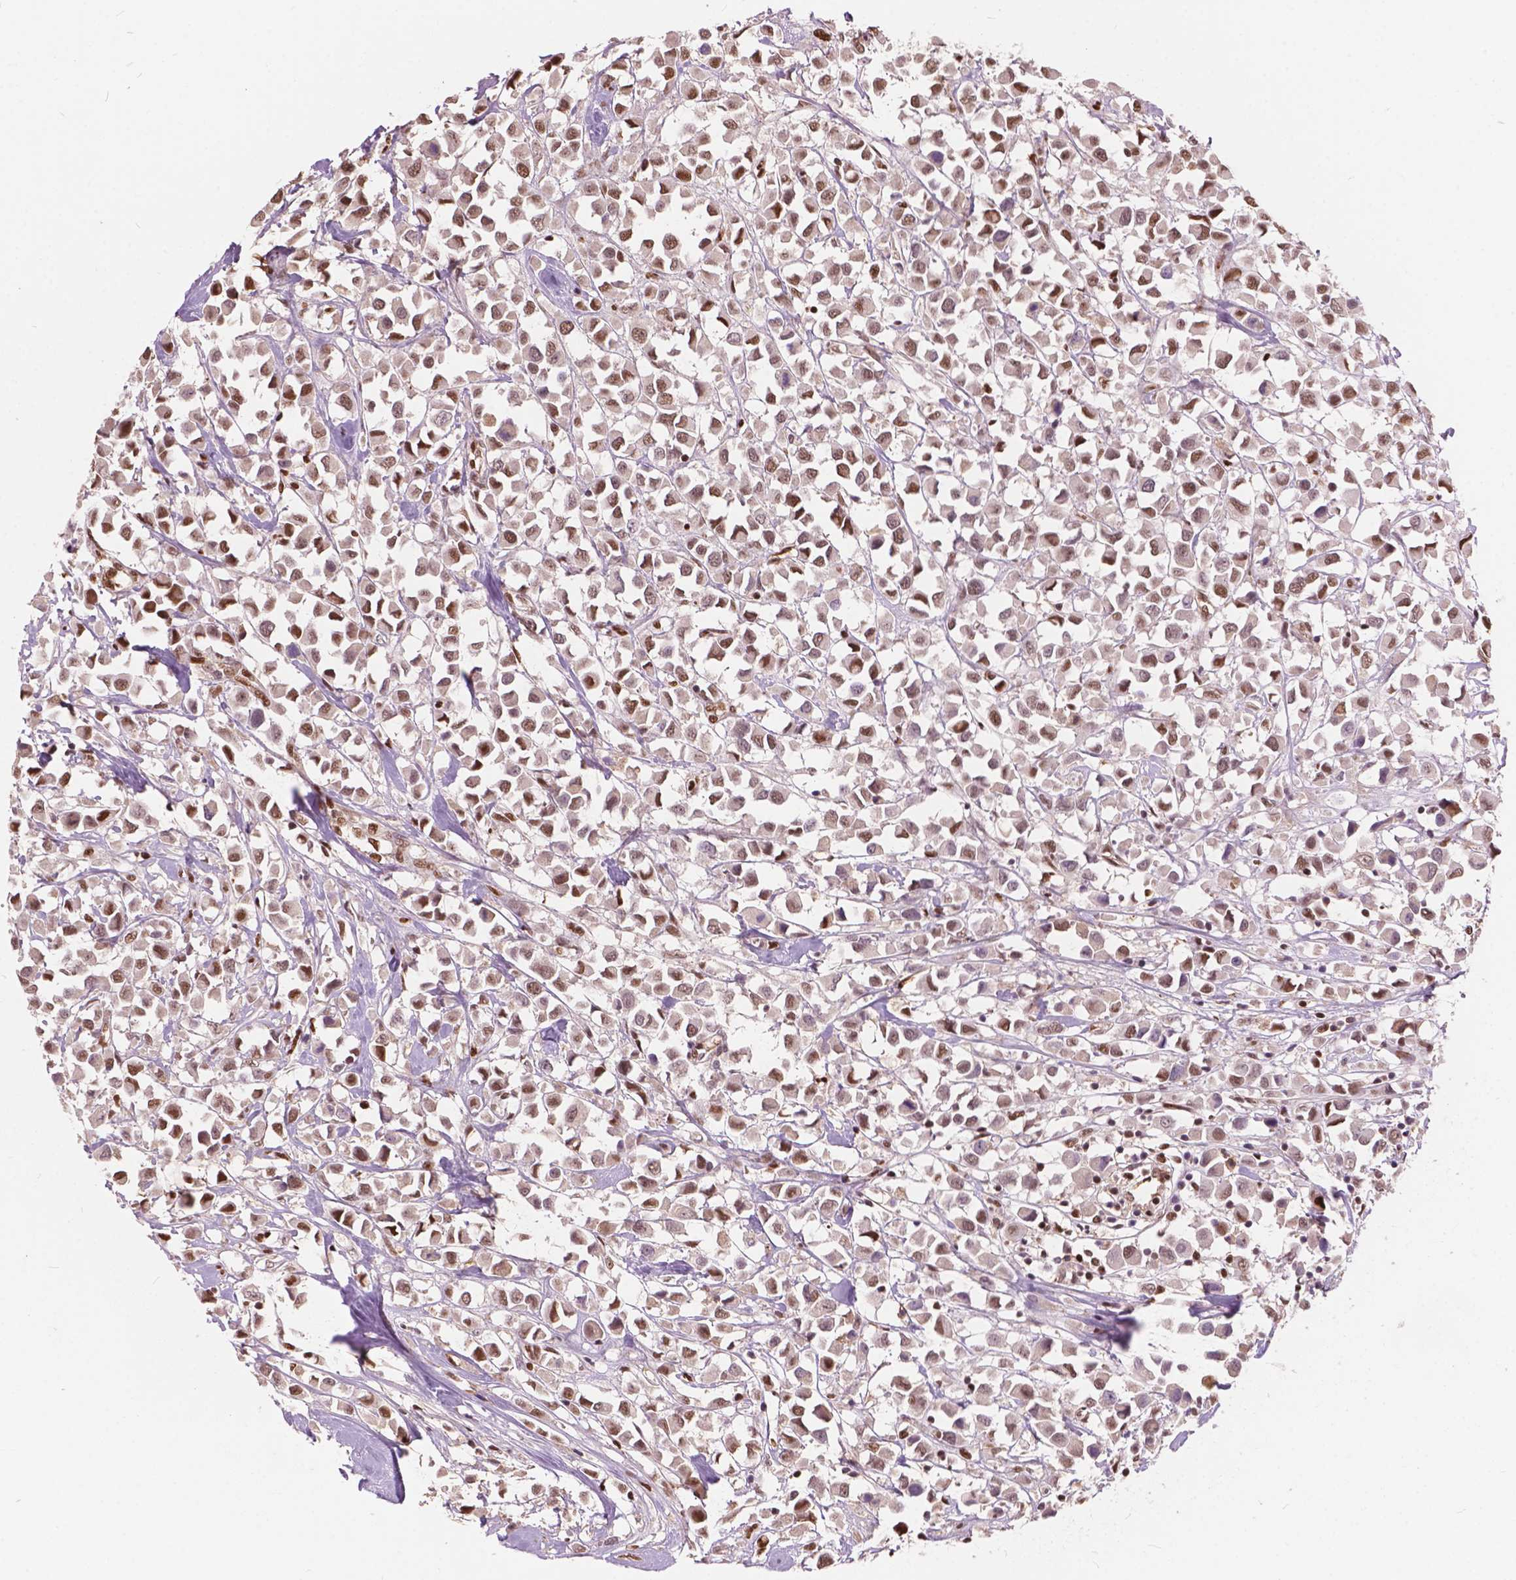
{"staining": {"intensity": "moderate", "quantity": ">75%", "location": "nuclear"}, "tissue": "breast cancer", "cell_type": "Tumor cells", "image_type": "cancer", "snomed": [{"axis": "morphology", "description": "Duct carcinoma"}, {"axis": "topography", "description": "Breast"}], "caption": "A brown stain labels moderate nuclear expression of a protein in human breast cancer tumor cells.", "gene": "ANP32B", "patient": {"sex": "female", "age": 61}}